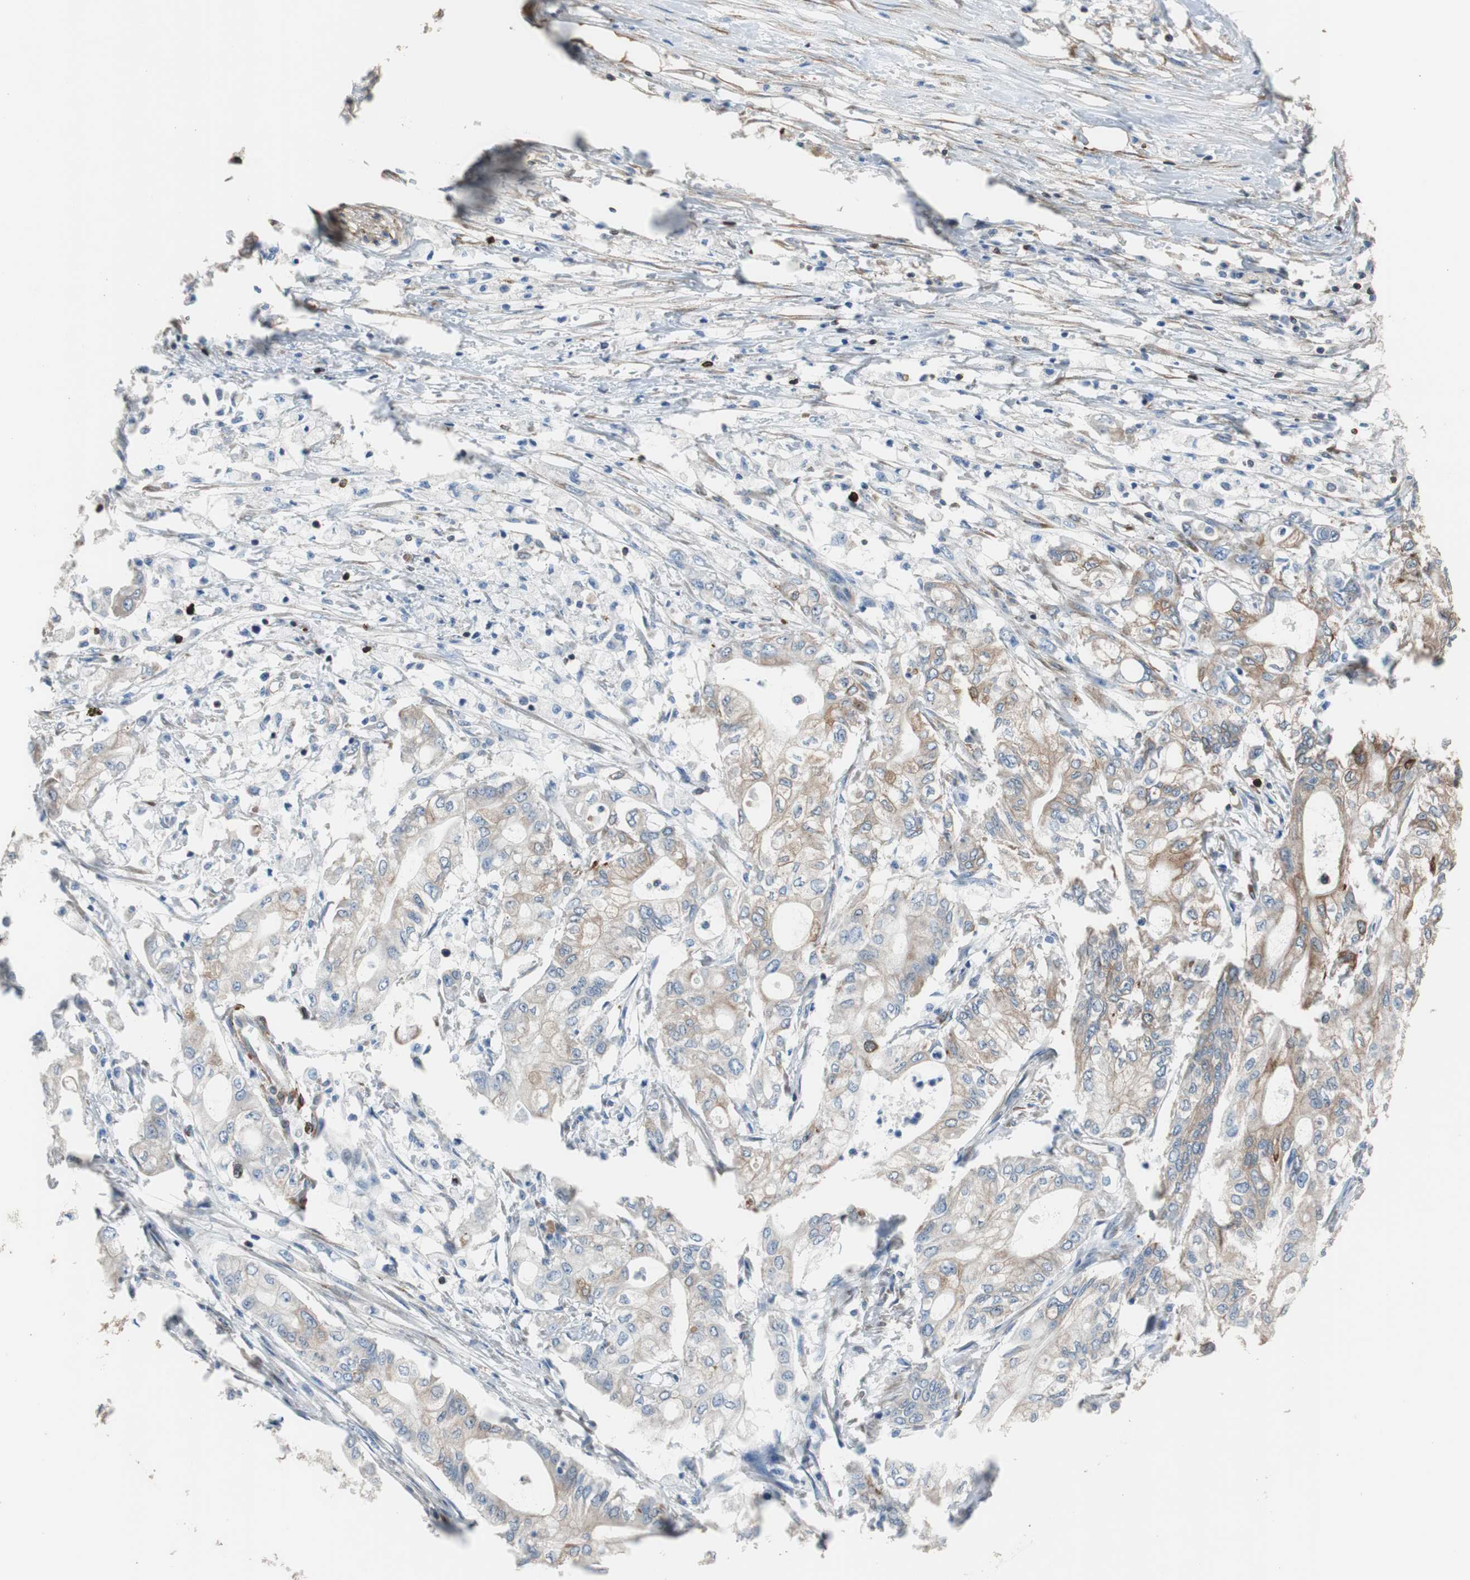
{"staining": {"intensity": "moderate", "quantity": "25%-75%", "location": "cytoplasmic/membranous"}, "tissue": "pancreatic cancer", "cell_type": "Tumor cells", "image_type": "cancer", "snomed": [{"axis": "morphology", "description": "Adenocarcinoma, NOS"}, {"axis": "topography", "description": "Pancreas"}], "caption": "Protein expression analysis of human pancreatic cancer (adenocarcinoma) reveals moderate cytoplasmic/membranous staining in about 25%-75% of tumor cells.", "gene": "PBXIP1", "patient": {"sex": "male", "age": 70}}